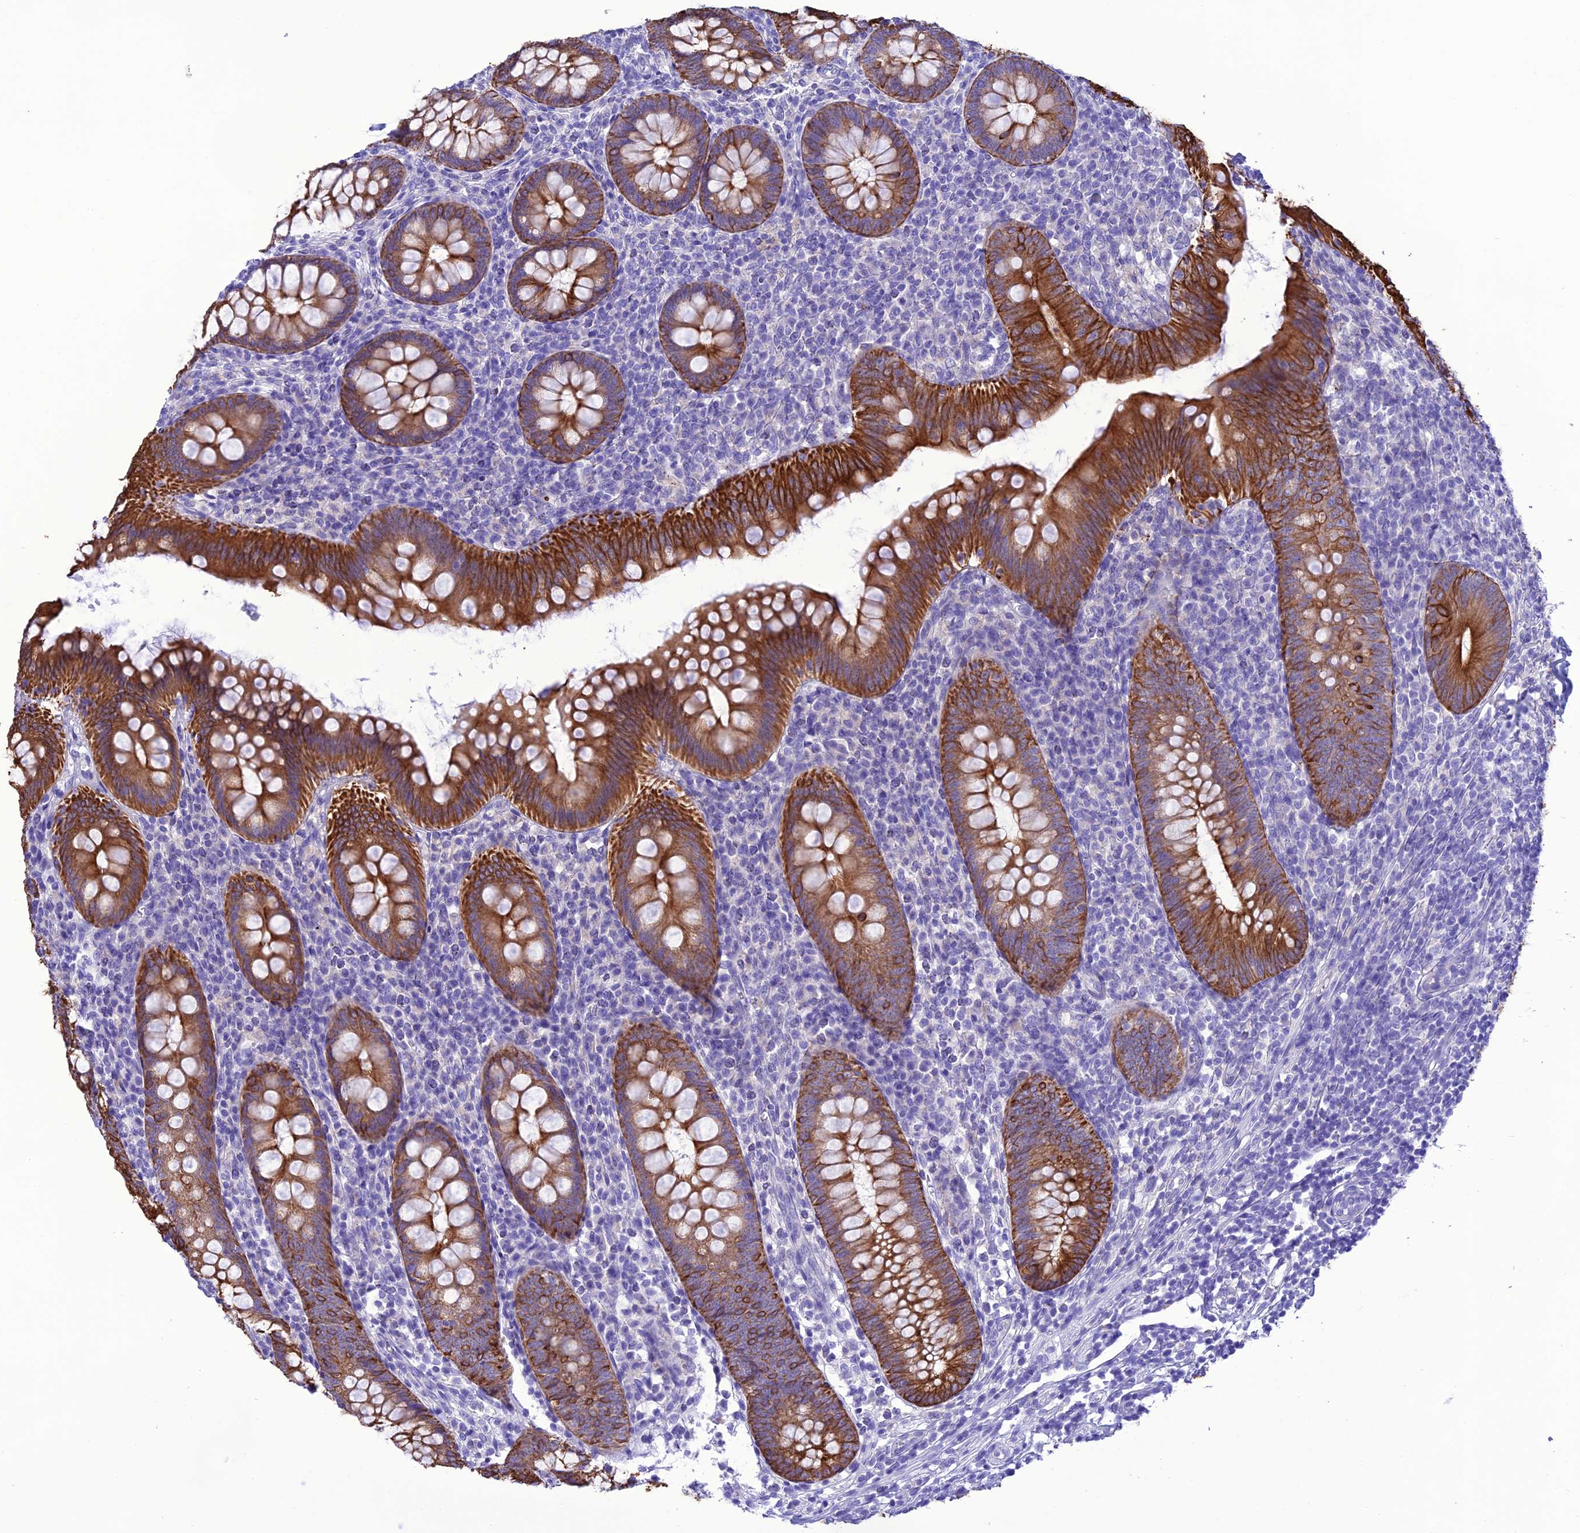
{"staining": {"intensity": "strong", "quantity": ">75%", "location": "cytoplasmic/membranous"}, "tissue": "appendix", "cell_type": "Glandular cells", "image_type": "normal", "snomed": [{"axis": "morphology", "description": "Normal tissue, NOS"}, {"axis": "topography", "description": "Appendix"}], "caption": "Glandular cells reveal strong cytoplasmic/membranous positivity in about >75% of cells in normal appendix. (DAB (3,3'-diaminobenzidine) = brown stain, brightfield microscopy at high magnification).", "gene": "VPS52", "patient": {"sex": "male", "age": 14}}